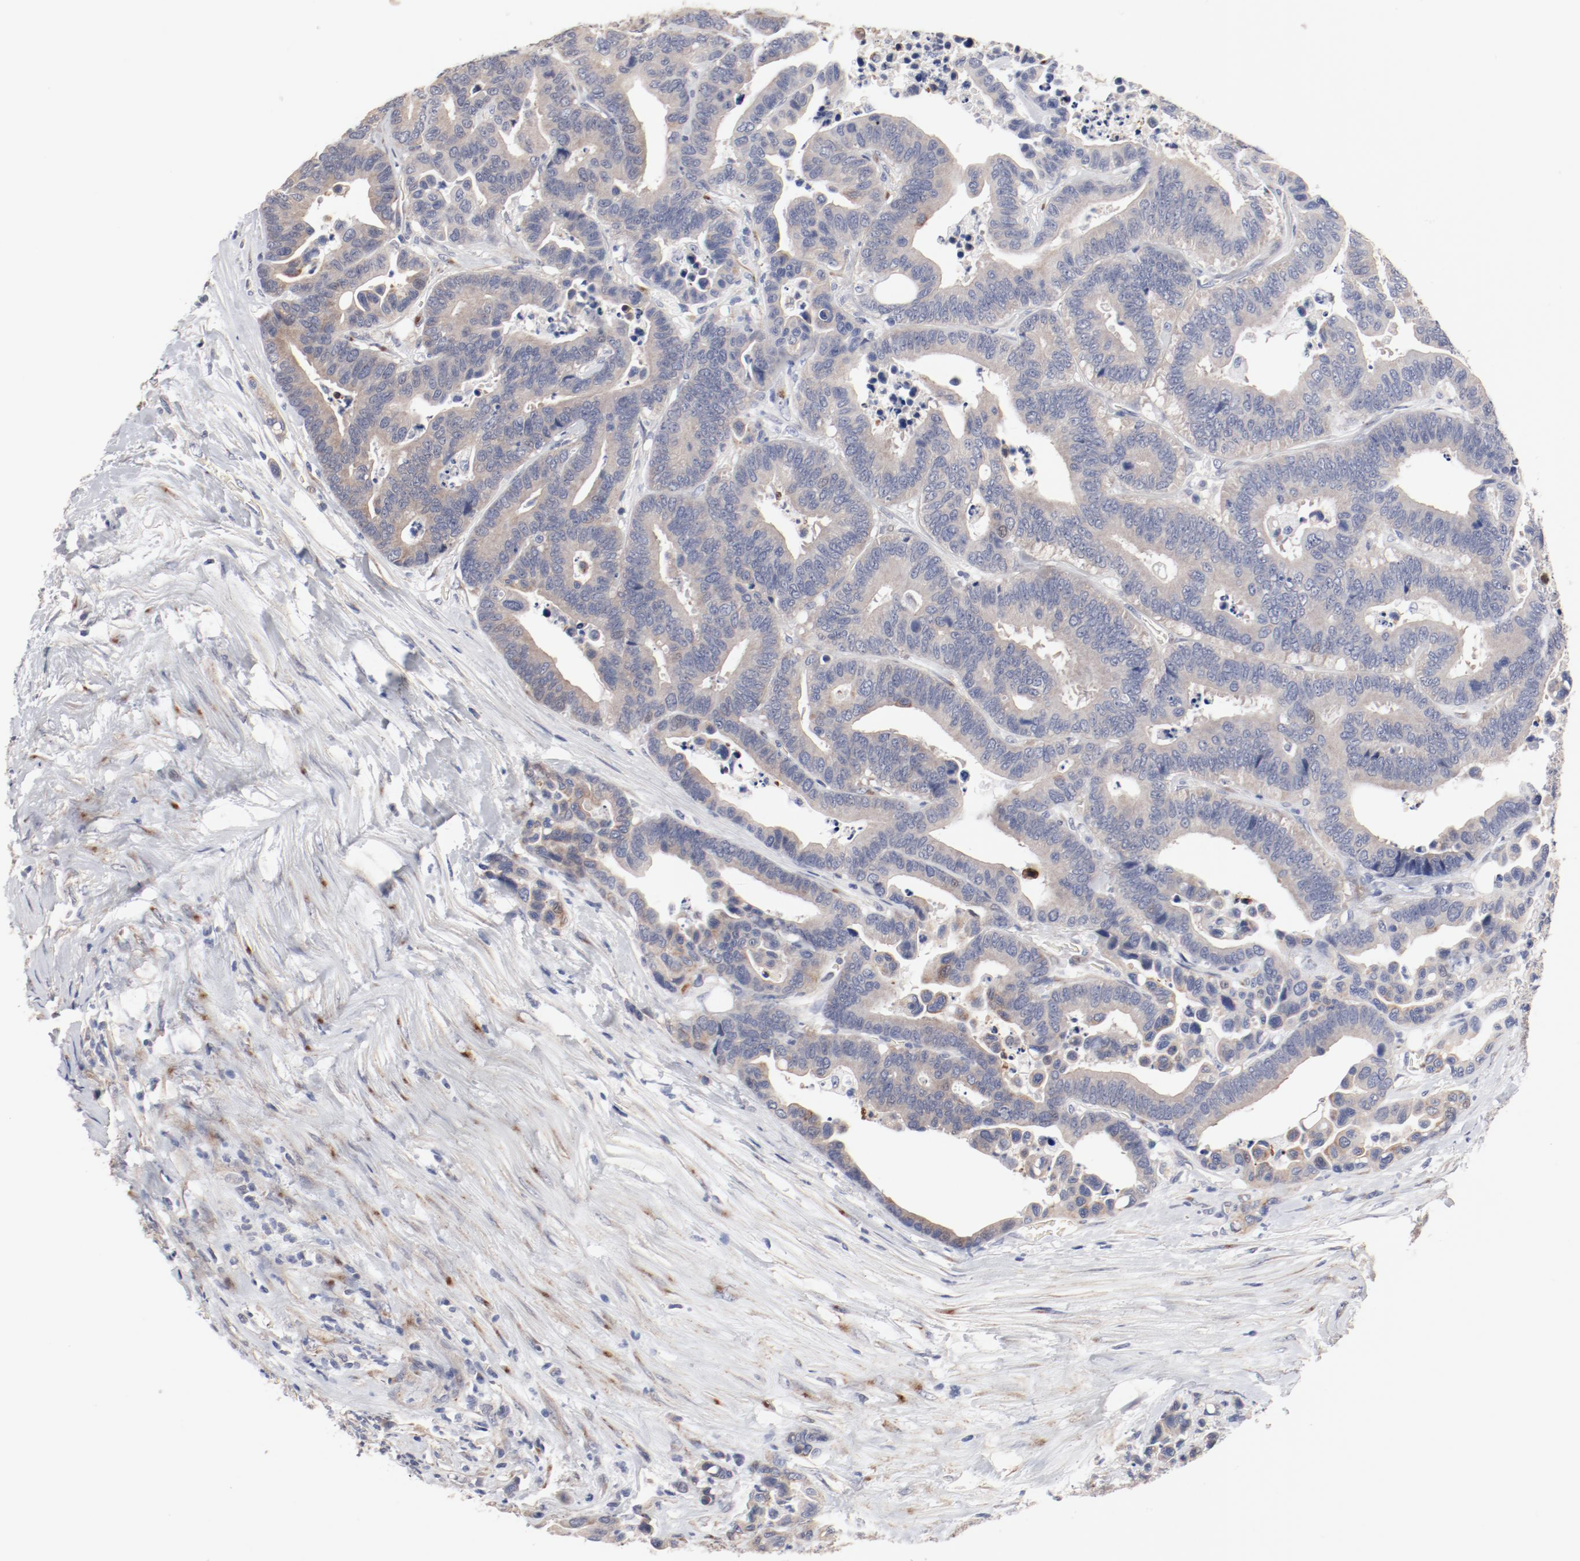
{"staining": {"intensity": "weak", "quantity": ">75%", "location": "cytoplasmic/membranous"}, "tissue": "colorectal cancer", "cell_type": "Tumor cells", "image_type": "cancer", "snomed": [{"axis": "morphology", "description": "Adenocarcinoma, NOS"}, {"axis": "topography", "description": "Colon"}], "caption": "This histopathology image displays adenocarcinoma (colorectal) stained with immunohistochemistry to label a protein in brown. The cytoplasmic/membranous of tumor cells show weak positivity for the protein. Nuclei are counter-stained blue.", "gene": "GPR143", "patient": {"sex": "male", "age": 82}}